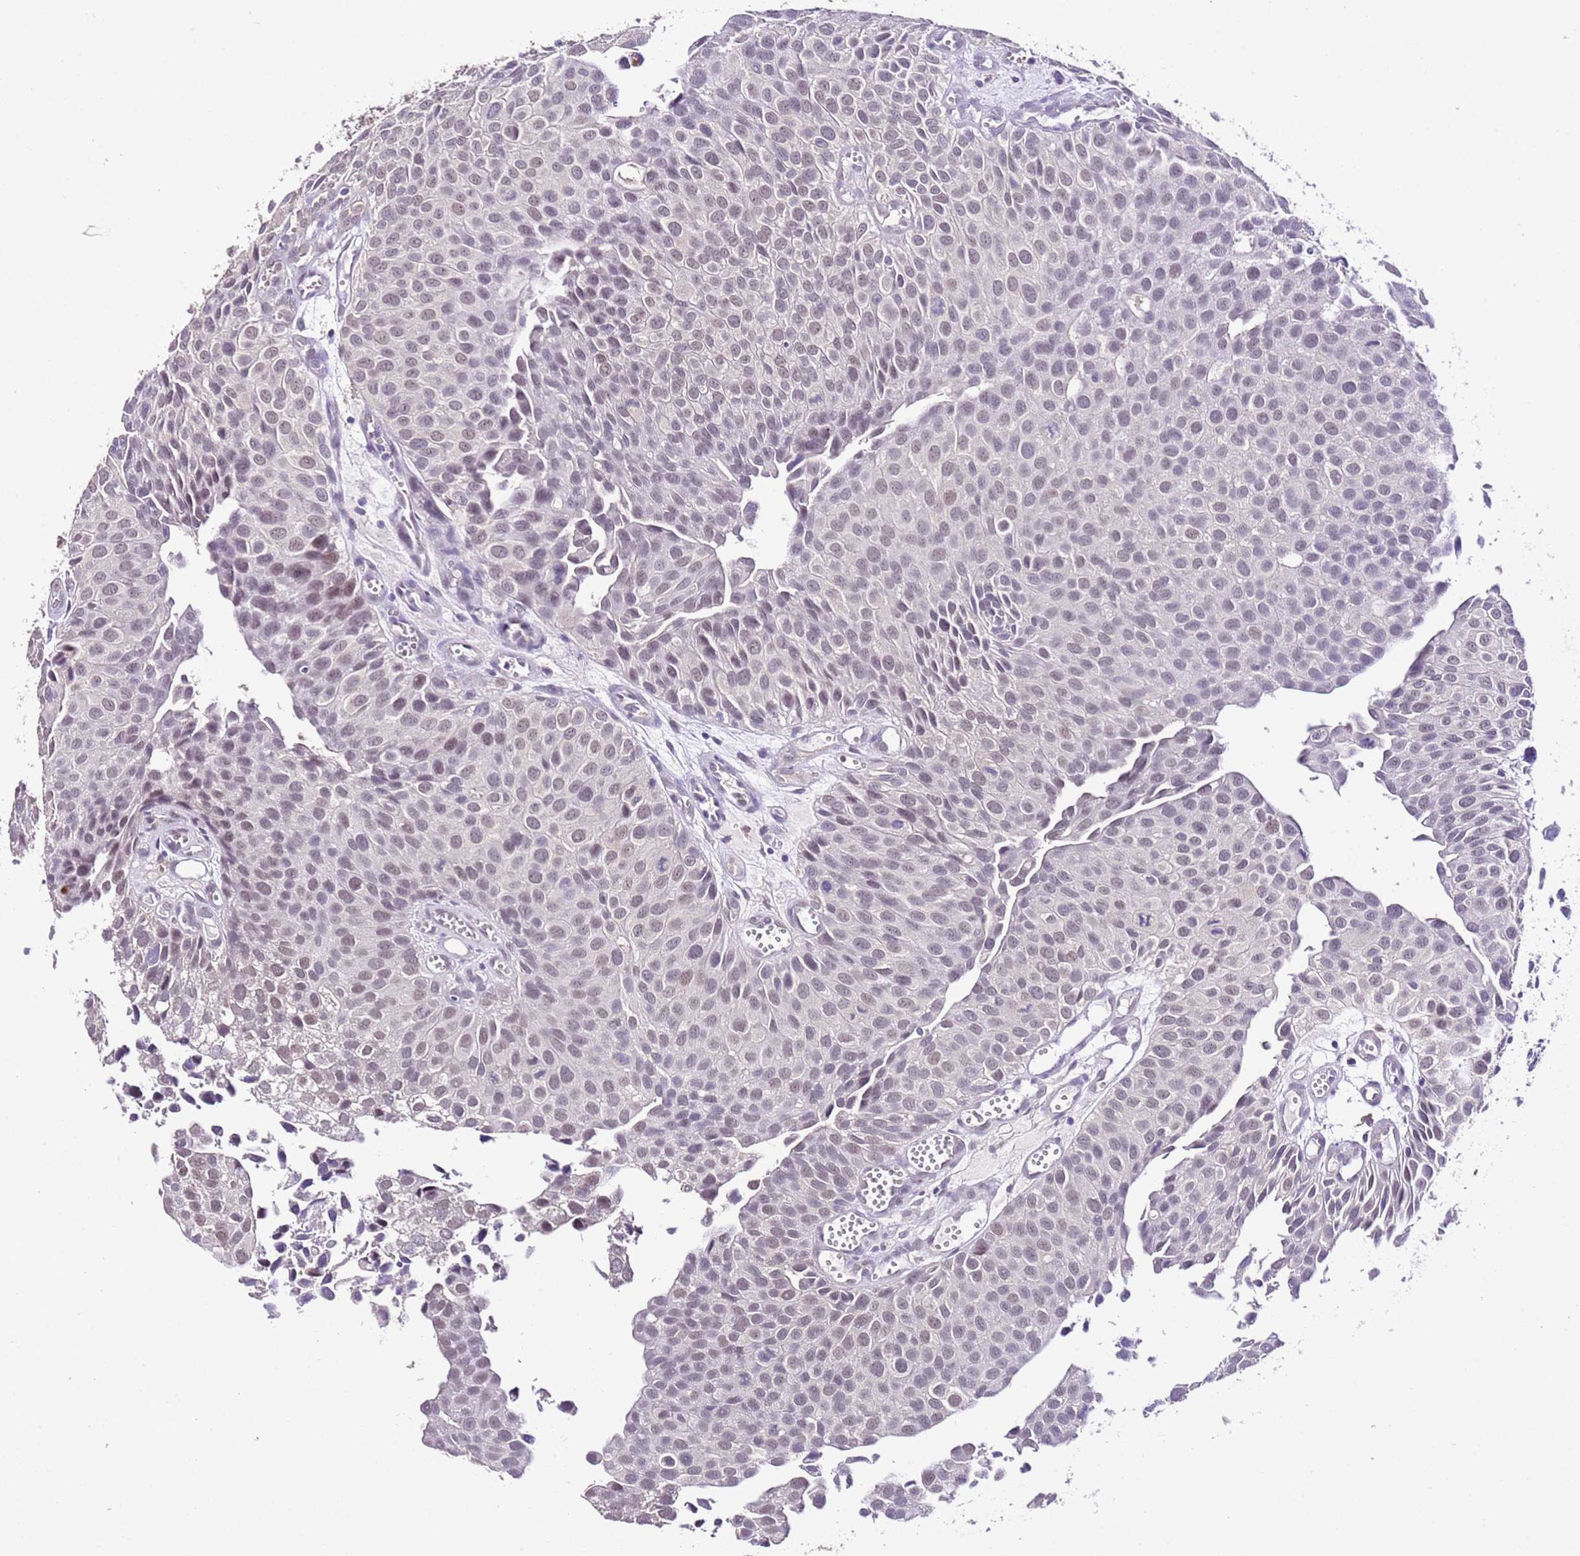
{"staining": {"intensity": "weak", "quantity": "25%-75%", "location": "nuclear"}, "tissue": "urothelial cancer", "cell_type": "Tumor cells", "image_type": "cancer", "snomed": [{"axis": "morphology", "description": "Urothelial carcinoma, Low grade"}, {"axis": "topography", "description": "Urinary bladder"}], "caption": "A brown stain labels weak nuclear expression of a protein in urothelial cancer tumor cells.", "gene": "IZUMO4", "patient": {"sex": "male", "age": 88}}